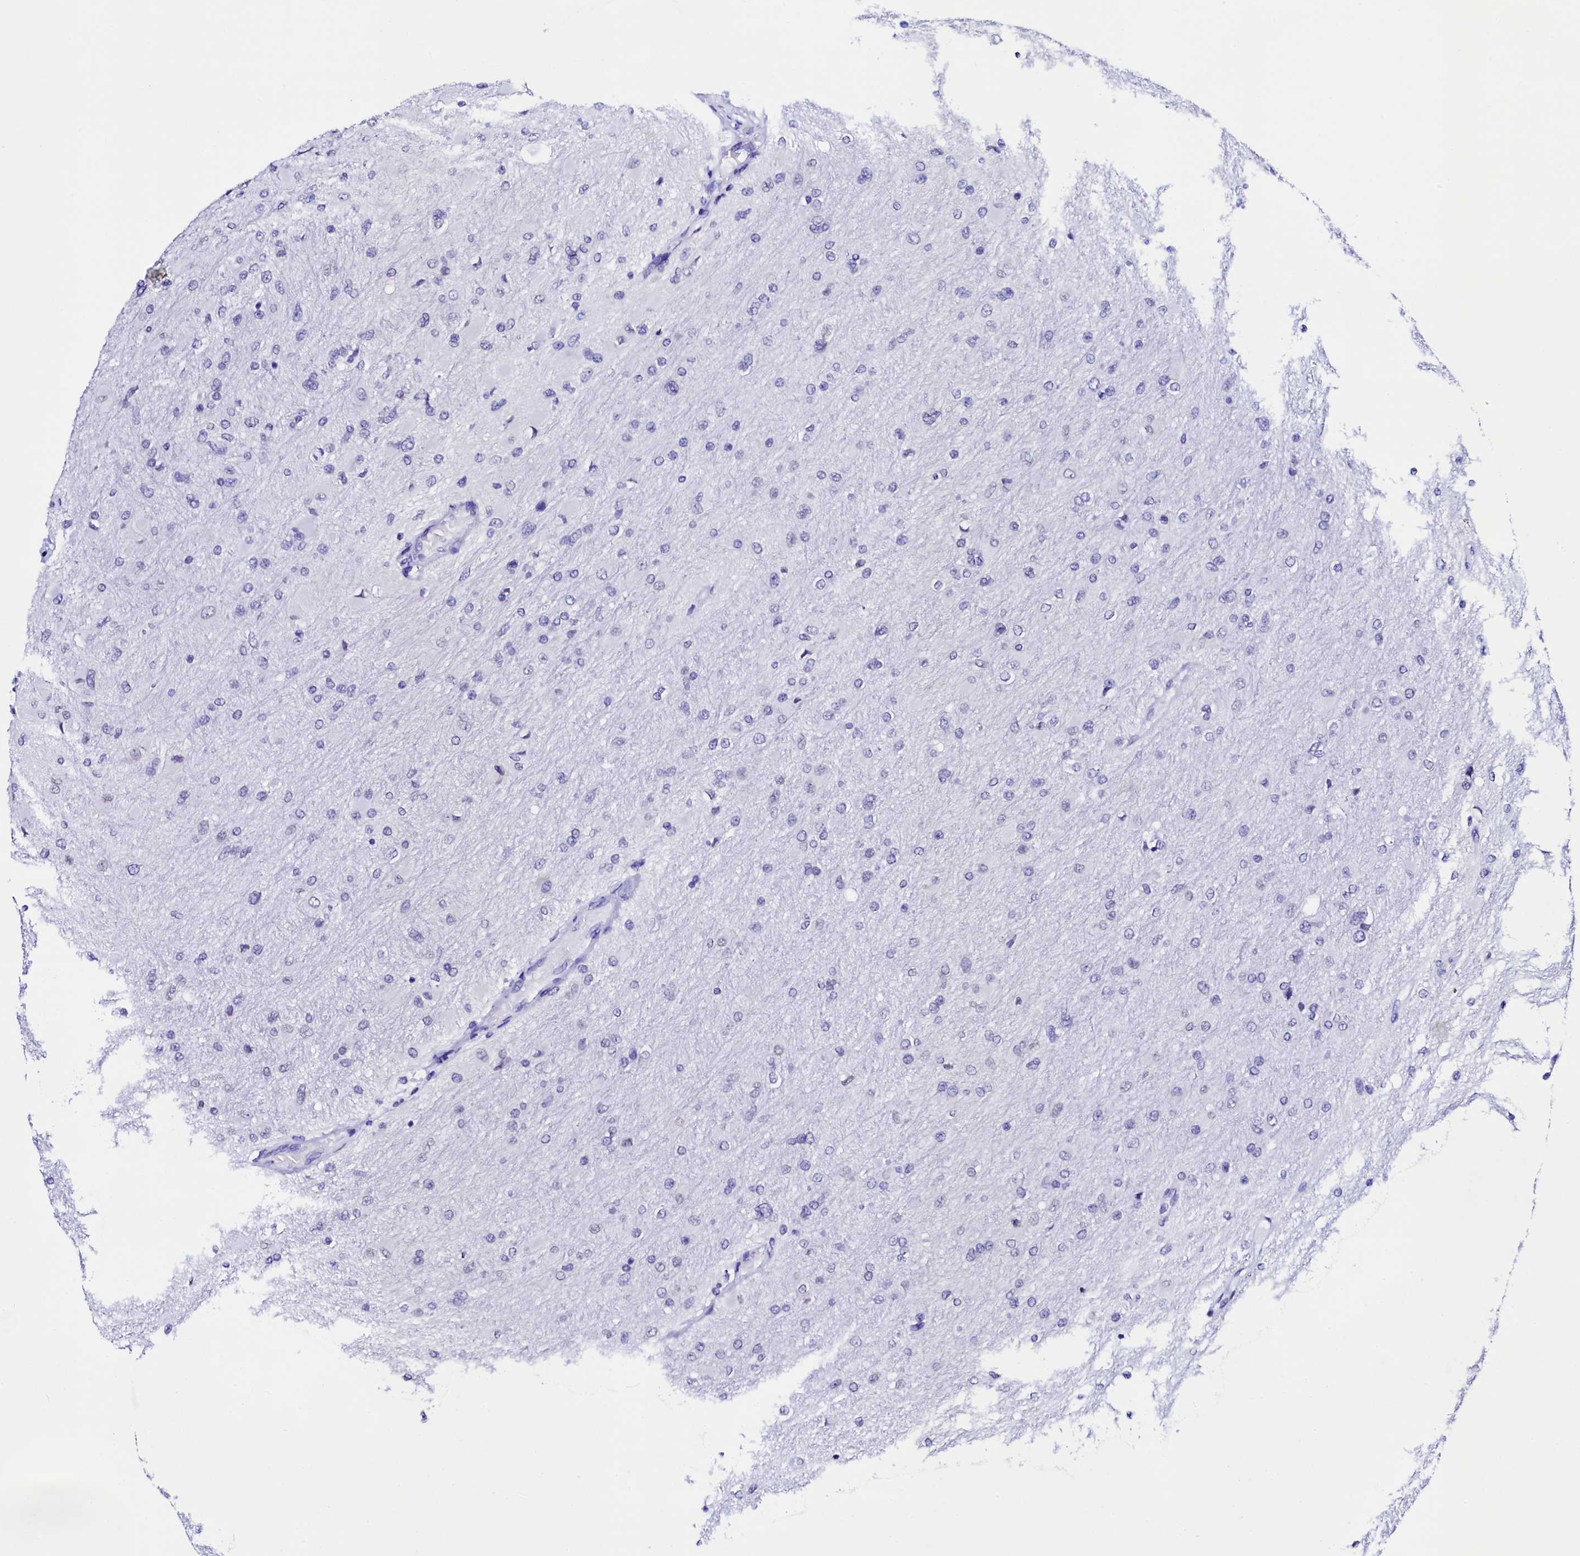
{"staining": {"intensity": "negative", "quantity": "none", "location": "none"}, "tissue": "glioma", "cell_type": "Tumor cells", "image_type": "cancer", "snomed": [{"axis": "morphology", "description": "Glioma, malignant, High grade"}, {"axis": "topography", "description": "Cerebral cortex"}], "caption": "Tumor cells are negative for brown protein staining in malignant glioma (high-grade).", "gene": "HAND1", "patient": {"sex": "female", "age": 36}}